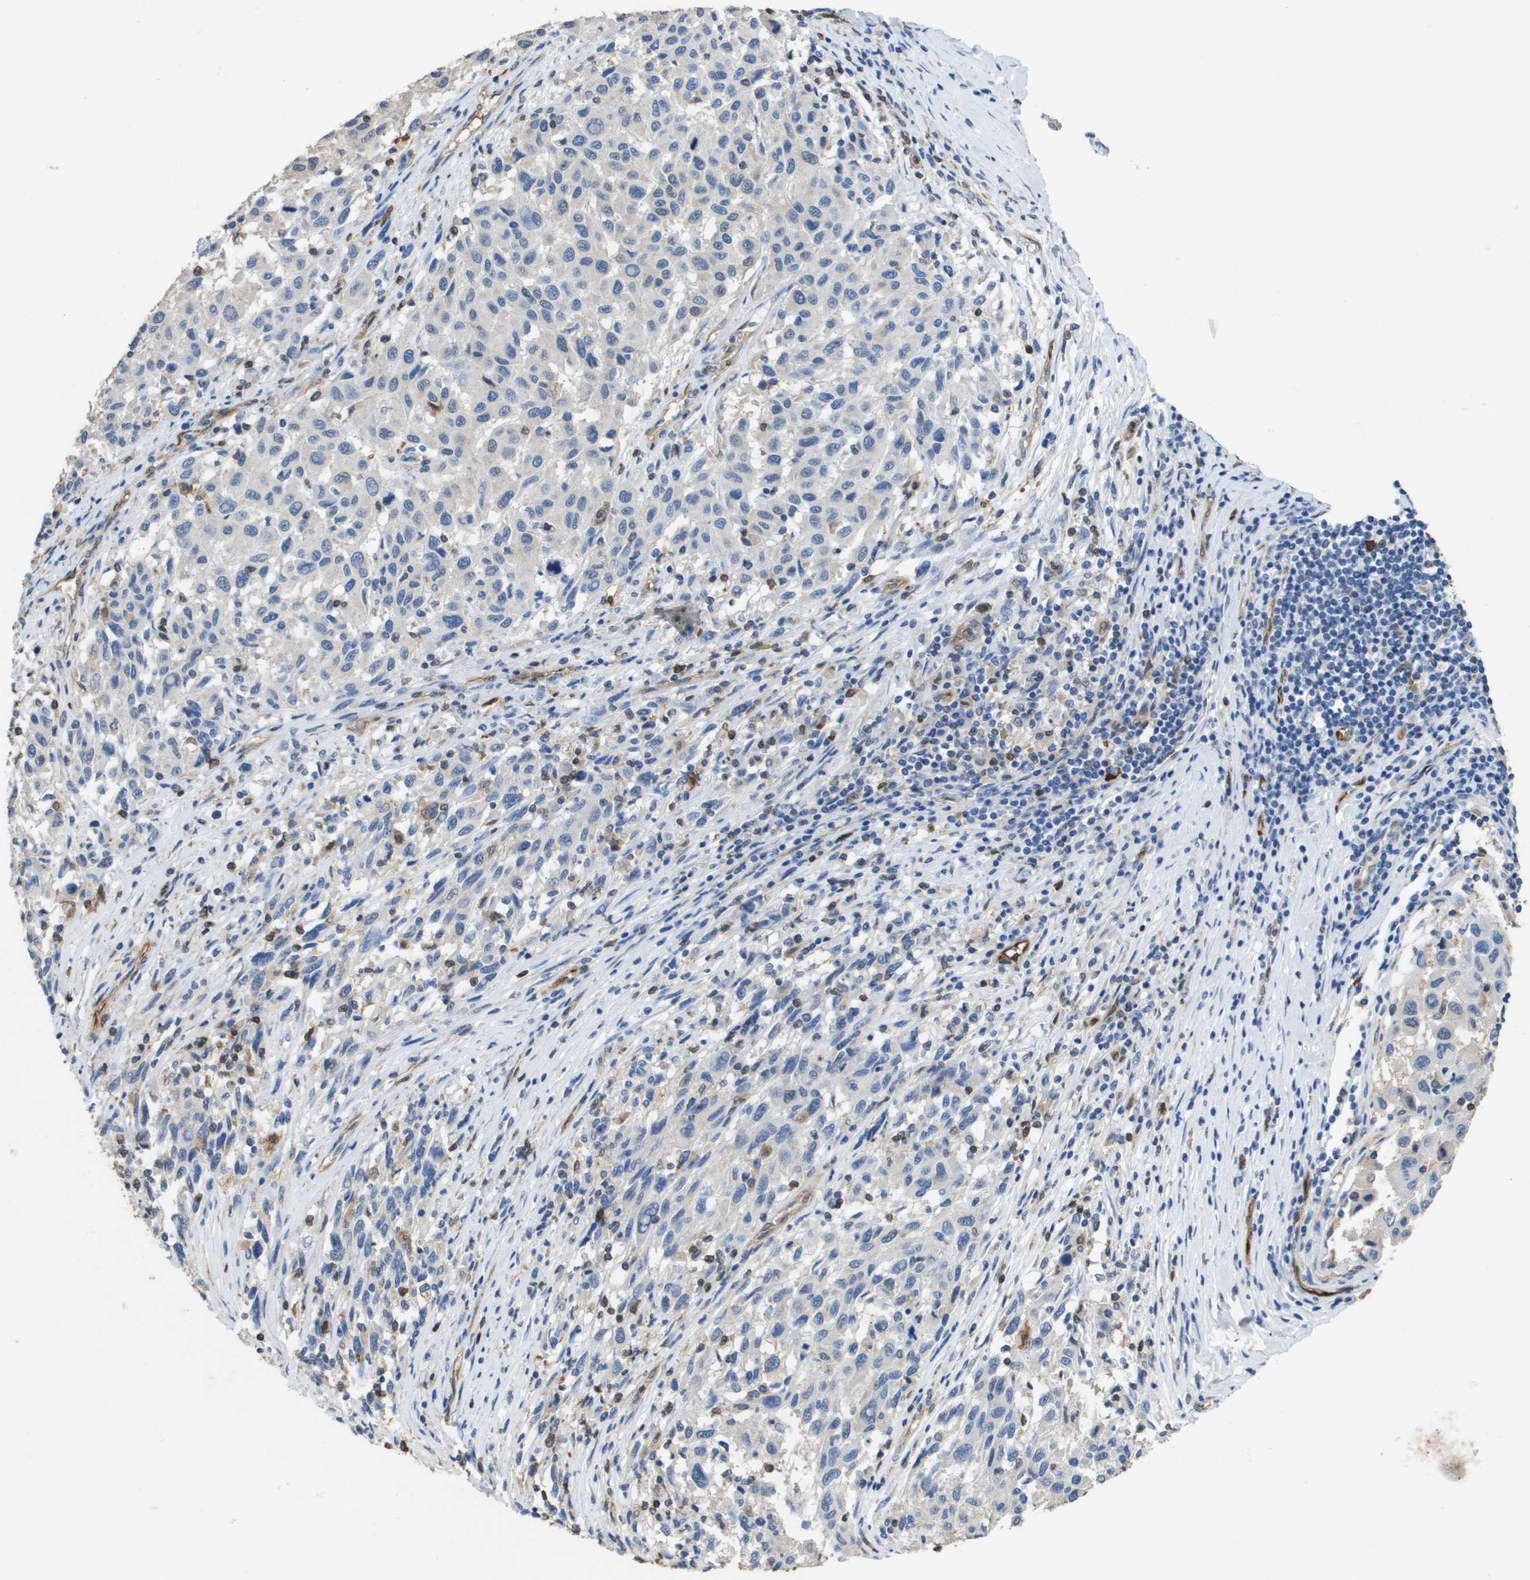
{"staining": {"intensity": "negative", "quantity": "none", "location": "none"}, "tissue": "melanoma", "cell_type": "Tumor cells", "image_type": "cancer", "snomed": [{"axis": "morphology", "description": "Malignant melanoma, Metastatic site"}, {"axis": "topography", "description": "Lymph node"}], "caption": "This image is of malignant melanoma (metastatic site) stained with immunohistochemistry to label a protein in brown with the nuclei are counter-stained blue. There is no staining in tumor cells.", "gene": "FABP5", "patient": {"sex": "male", "age": 61}}